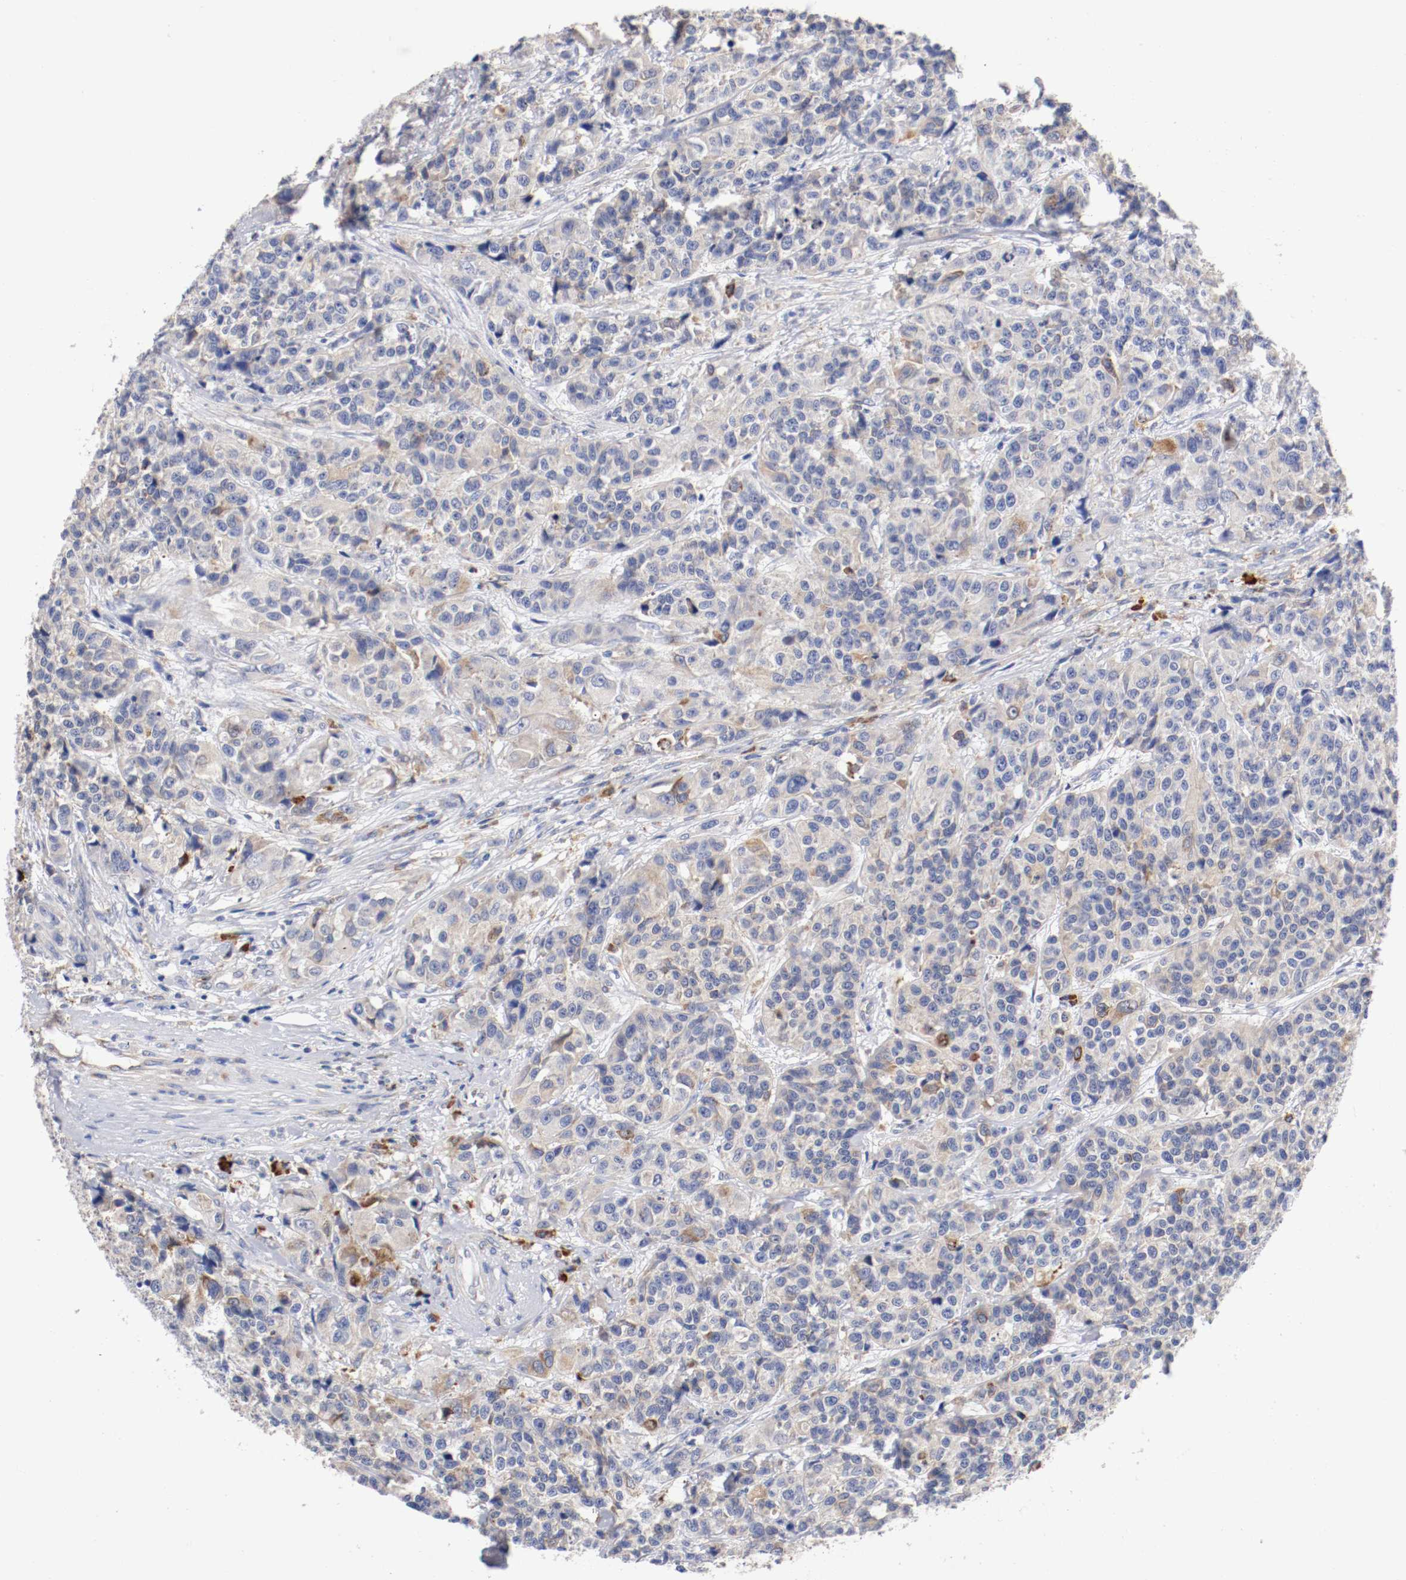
{"staining": {"intensity": "moderate", "quantity": "25%-75%", "location": "cytoplasmic/membranous"}, "tissue": "urothelial cancer", "cell_type": "Tumor cells", "image_type": "cancer", "snomed": [{"axis": "morphology", "description": "Urothelial carcinoma, High grade"}, {"axis": "topography", "description": "Urinary bladder"}], "caption": "Moderate cytoplasmic/membranous positivity is identified in about 25%-75% of tumor cells in urothelial cancer.", "gene": "TRAF2", "patient": {"sex": "female", "age": 81}}